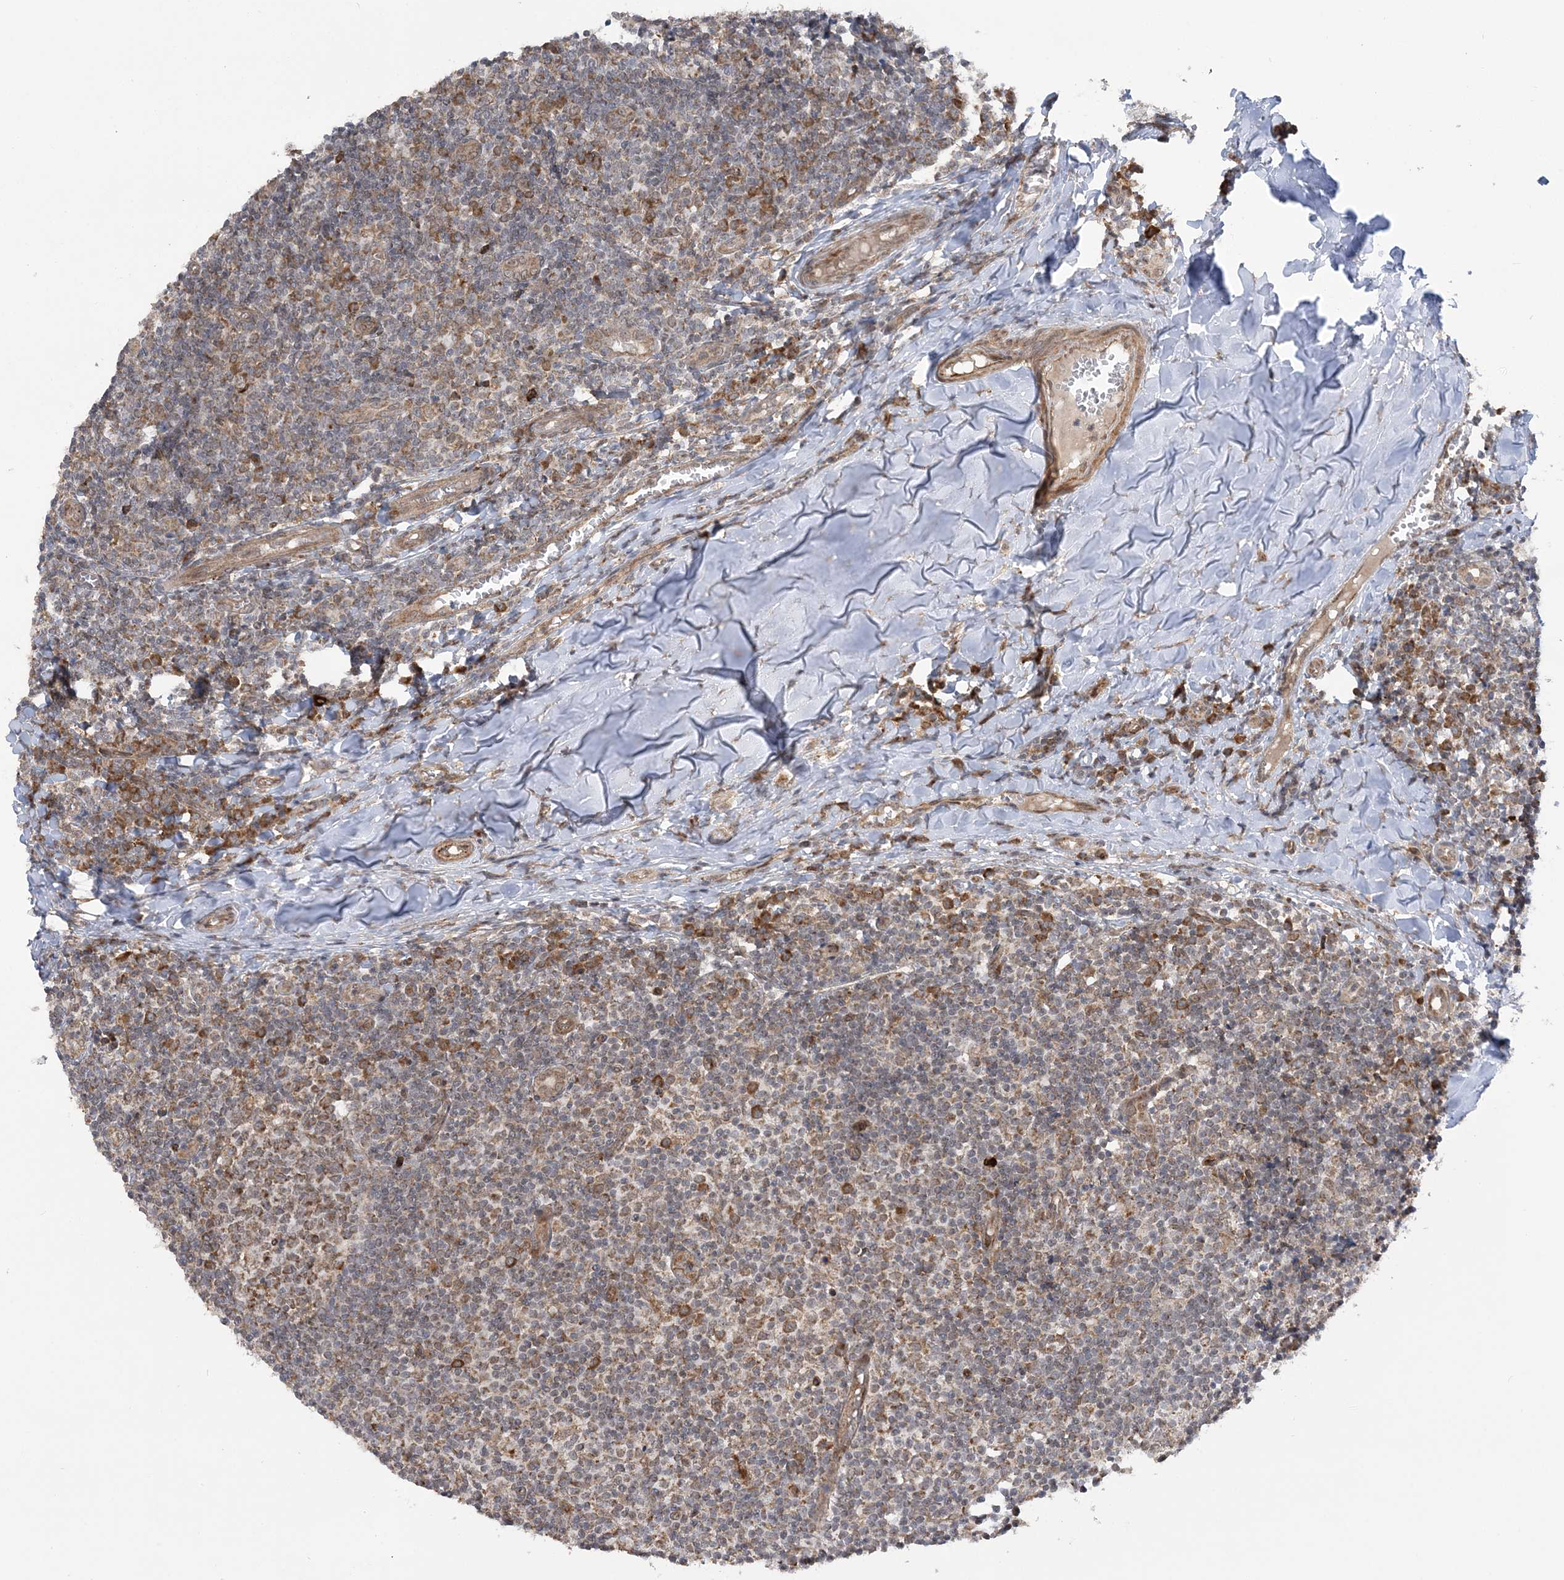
{"staining": {"intensity": "moderate", "quantity": ">75%", "location": "cytoplasmic/membranous"}, "tissue": "tonsil", "cell_type": "Germinal center cells", "image_type": "normal", "snomed": [{"axis": "morphology", "description": "Normal tissue, NOS"}, {"axis": "topography", "description": "Tonsil"}], "caption": "Germinal center cells display medium levels of moderate cytoplasmic/membranous staining in about >75% of cells in benign human tonsil. The staining is performed using DAB brown chromogen to label protein expression. The nuclei are counter-stained blue using hematoxylin.", "gene": "MRPL47", "patient": {"sex": "female", "age": 19}}